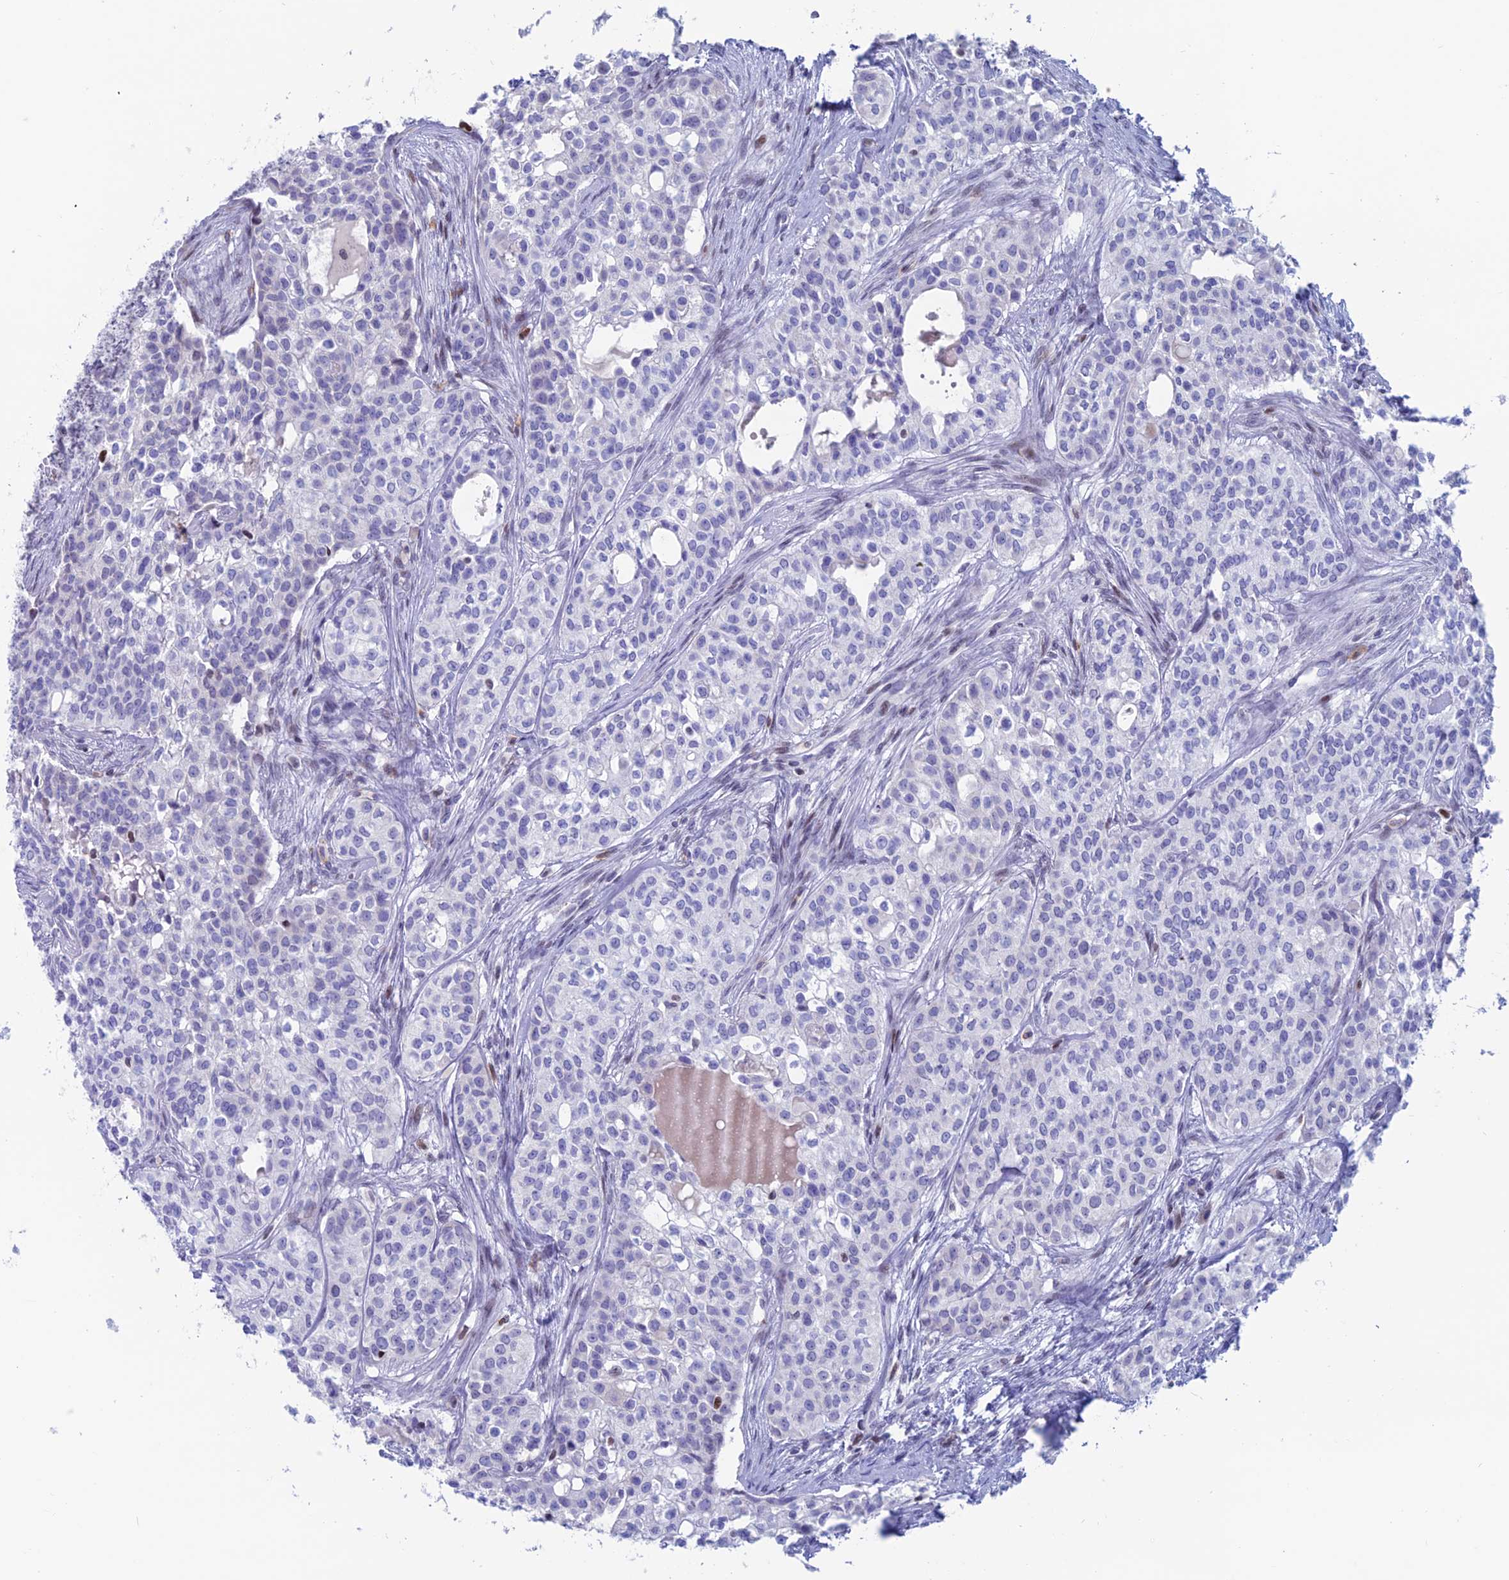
{"staining": {"intensity": "negative", "quantity": "none", "location": "none"}, "tissue": "head and neck cancer", "cell_type": "Tumor cells", "image_type": "cancer", "snomed": [{"axis": "morphology", "description": "Adenocarcinoma, NOS"}, {"axis": "topography", "description": "Head-Neck"}], "caption": "A high-resolution photomicrograph shows immunohistochemistry staining of head and neck cancer (adenocarcinoma), which shows no significant staining in tumor cells.", "gene": "CERS6", "patient": {"sex": "male", "age": 81}}